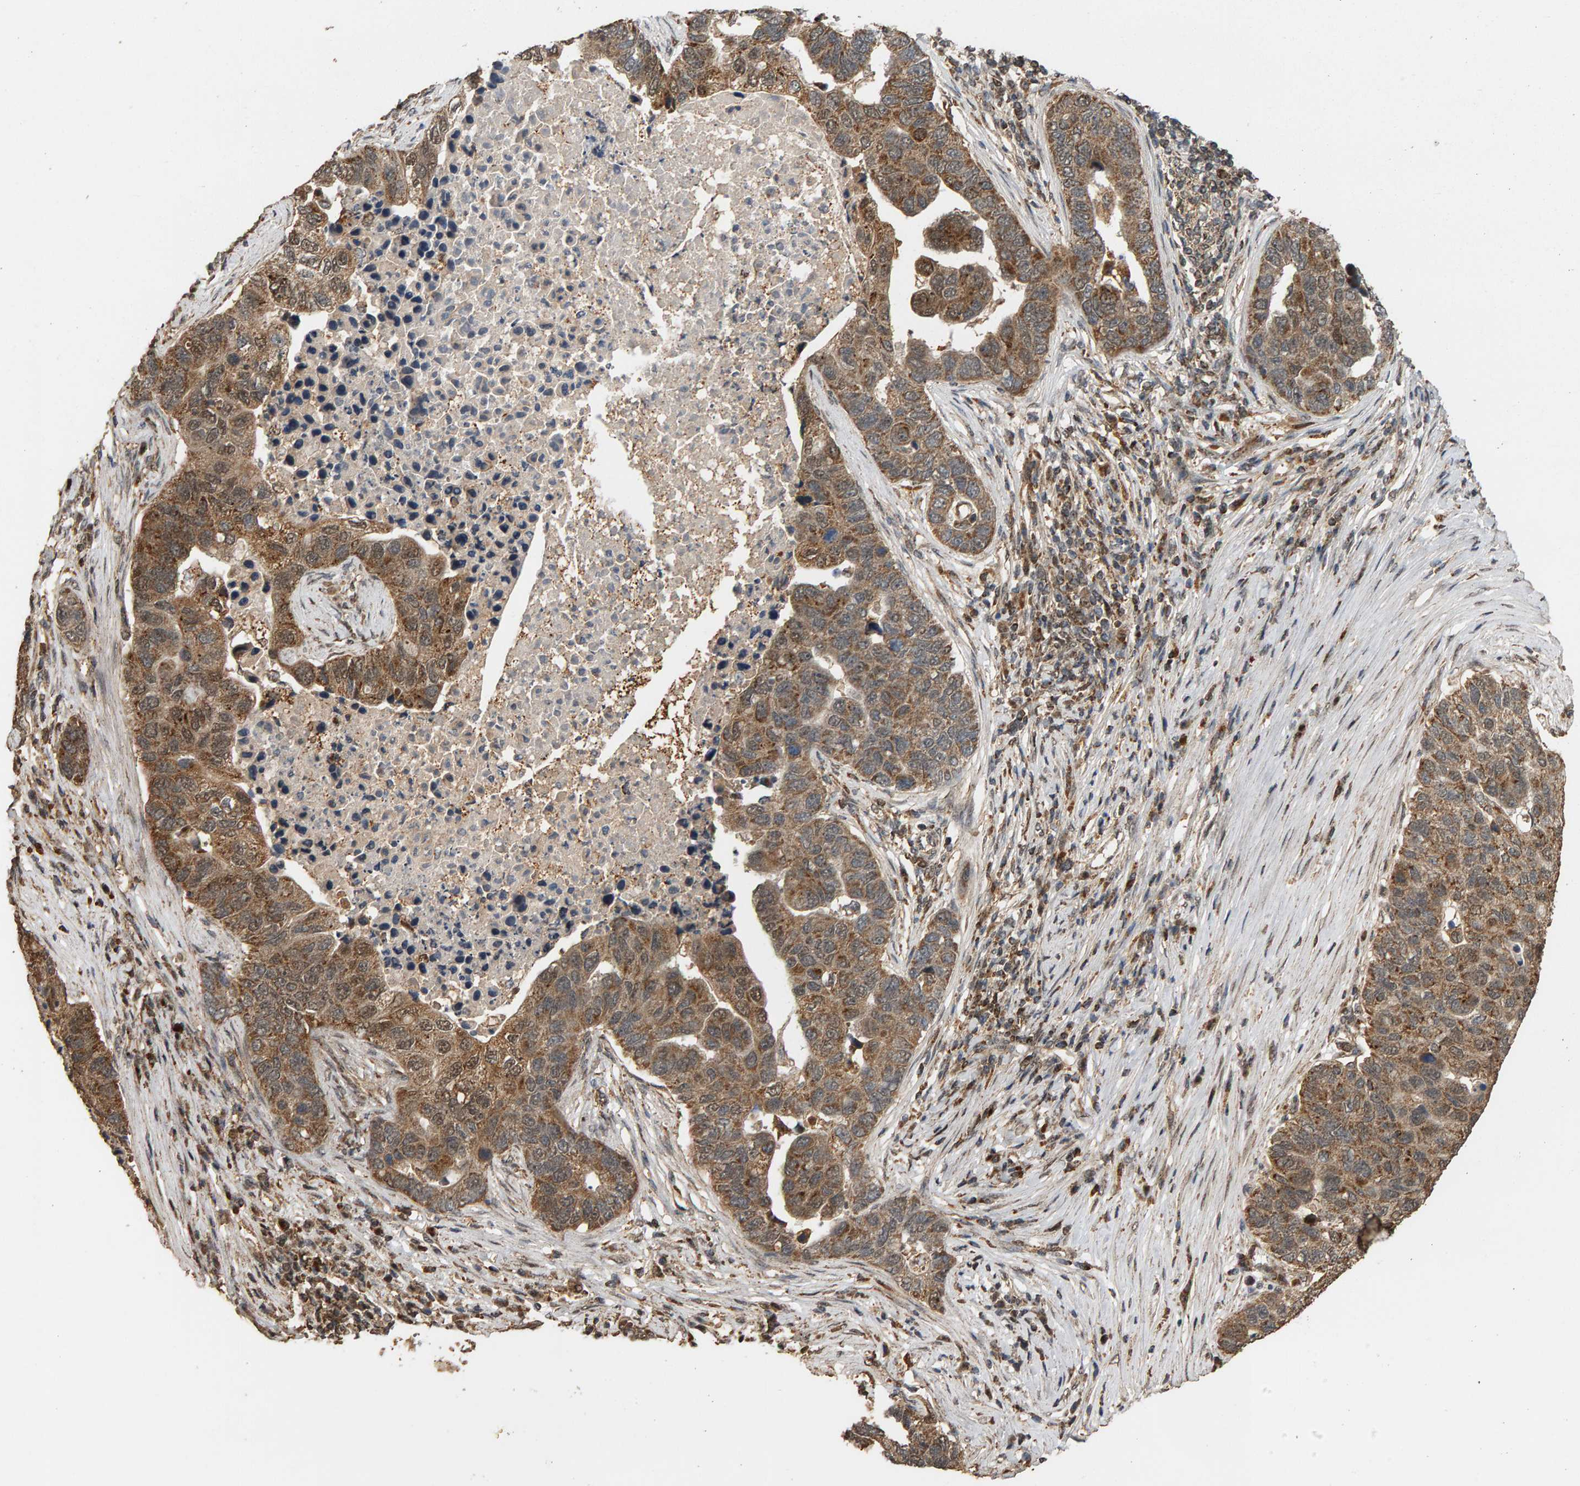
{"staining": {"intensity": "moderate", "quantity": ">75%", "location": "cytoplasmic/membranous,nuclear"}, "tissue": "pancreatic cancer", "cell_type": "Tumor cells", "image_type": "cancer", "snomed": [{"axis": "morphology", "description": "Adenocarcinoma, NOS"}, {"axis": "topography", "description": "Pancreas"}], "caption": "Human pancreatic cancer (adenocarcinoma) stained with a protein marker reveals moderate staining in tumor cells.", "gene": "GSTK1", "patient": {"sex": "female", "age": 61}}